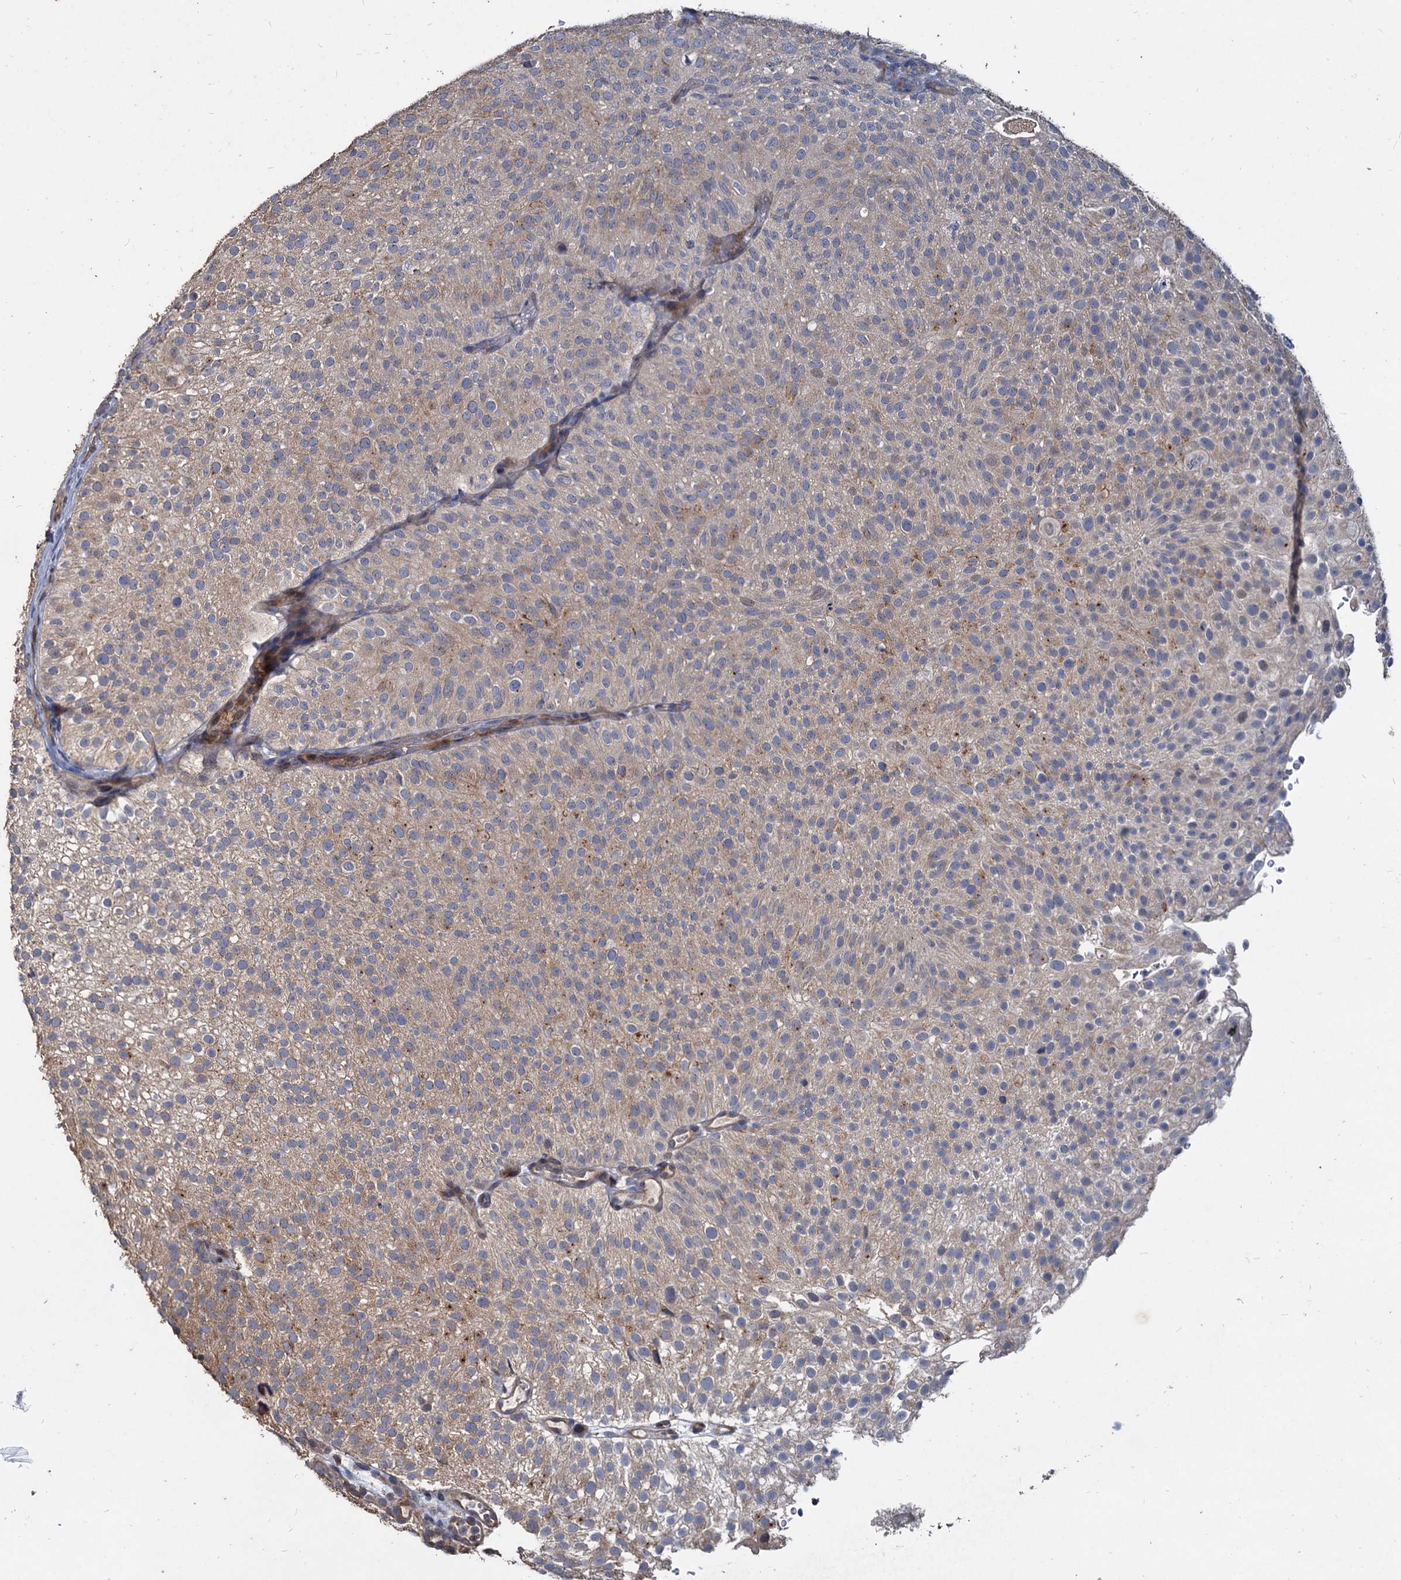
{"staining": {"intensity": "weak", "quantity": "<25%", "location": "cytoplasmic/membranous"}, "tissue": "urothelial cancer", "cell_type": "Tumor cells", "image_type": "cancer", "snomed": [{"axis": "morphology", "description": "Urothelial carcinoma, Low grade"}, {"axis": "topography", "description": "Urinary bladder"}], "caption": "Immunohistochemistry (IHC) image of neoplastic tissue: urothelial carcinoma (low-grade) stained with DAB (3,3'-diaminobenzidine) demonstrates no significant protein staining in tumor cells.", "gene": "DEPDC4", "patient": {"sex": "male", "age": 78}}